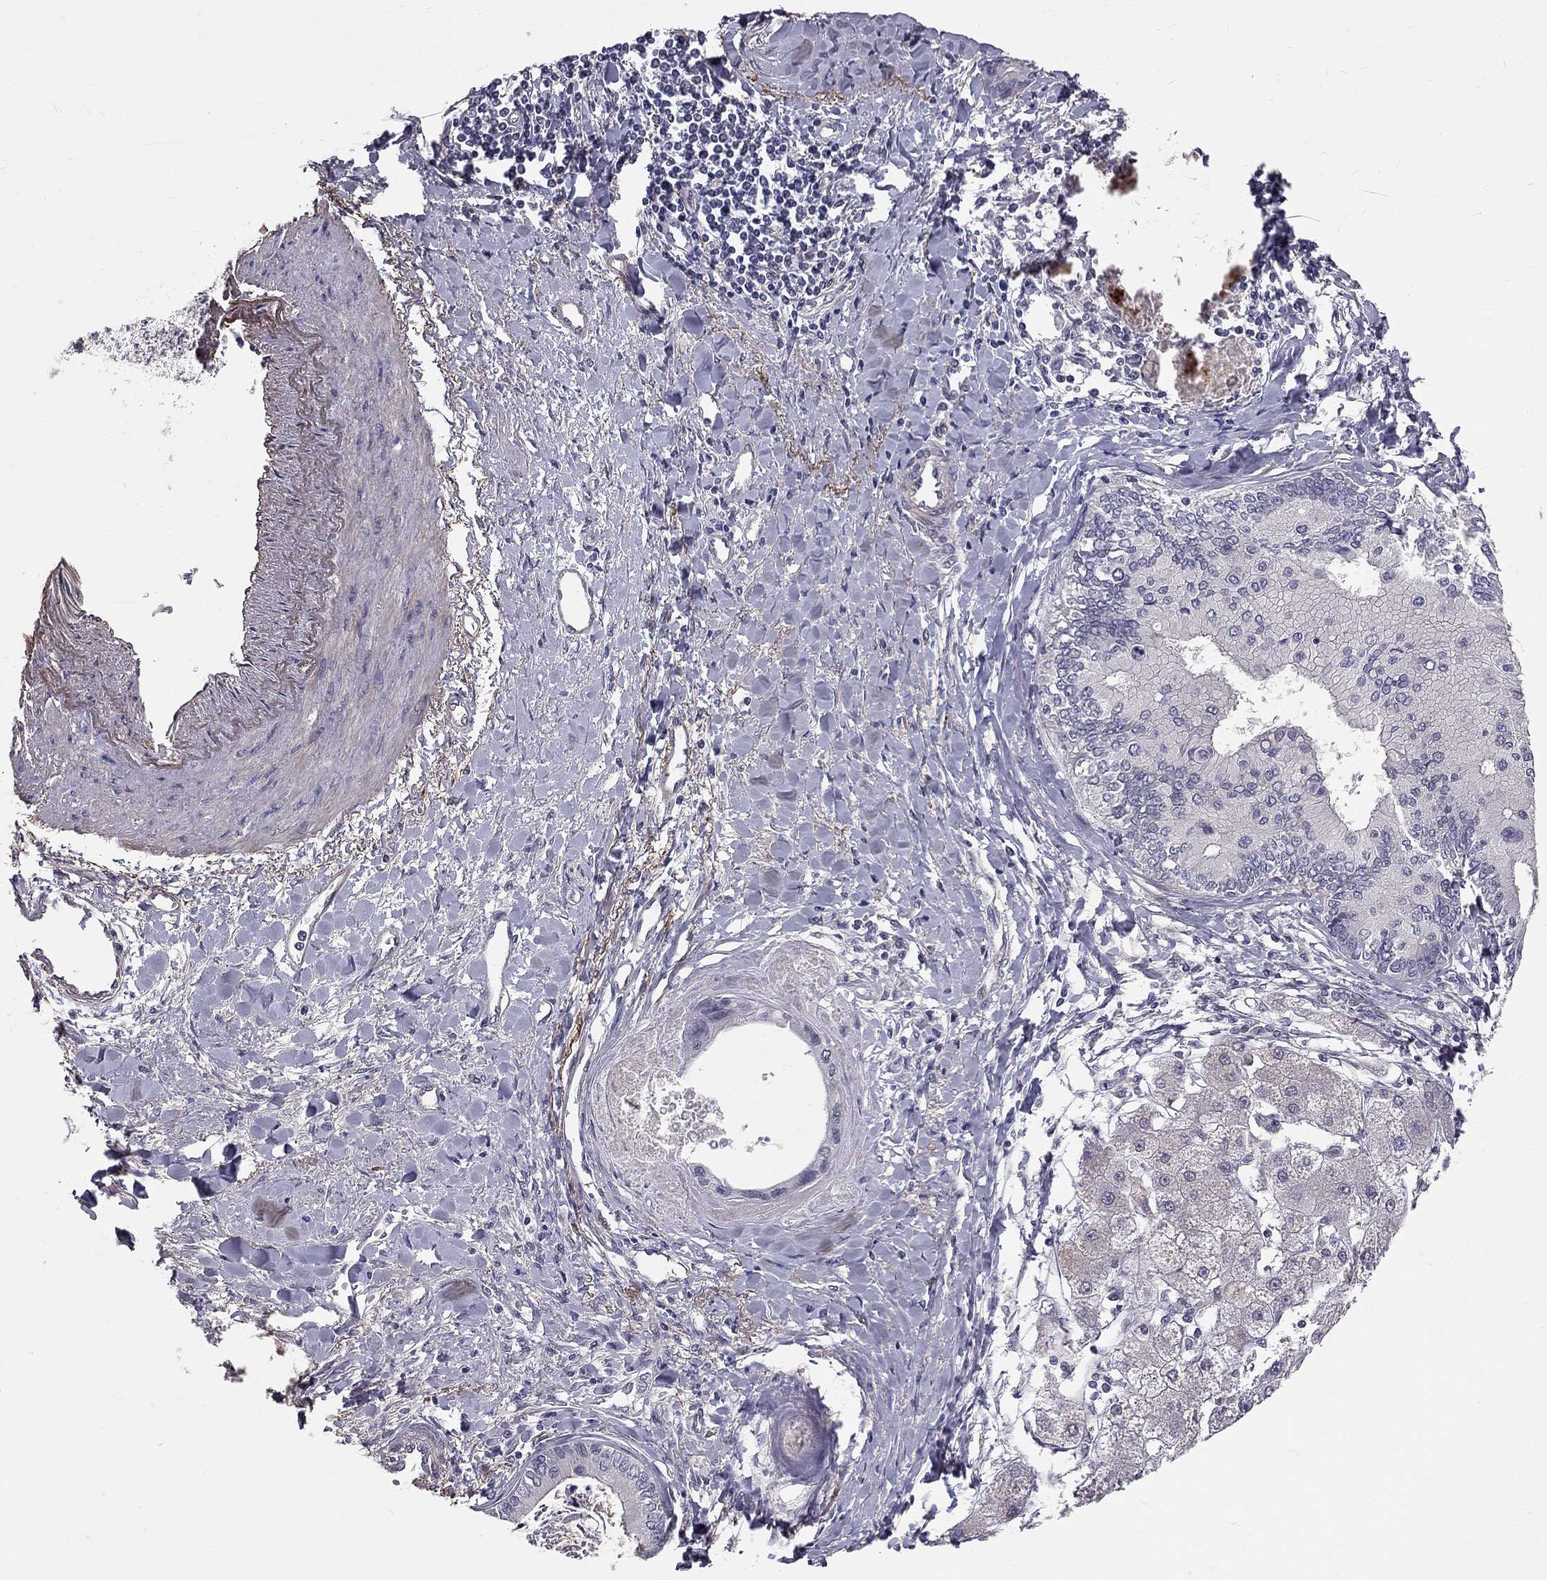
{"staining": {"intensity": "negative", "quantity": "none", "location": "none"}, "tissue": "liver cancer", "cell_type": "Tumor cells", "image_type": "cancer", "snomed": [{"axis": "morphology", "description": "Cholangiocarcinoma"}, {"axis": "topography", "description": "Liver"}], "caption": "A high-resolution photomicrograph shows immunohistochemistry (IHC) staining of liver cholangiocarcinoma, which displays no significant positivity in tumor cells.", "gene": "GJB4", "patient": {"sex": "male", "age": 66}}